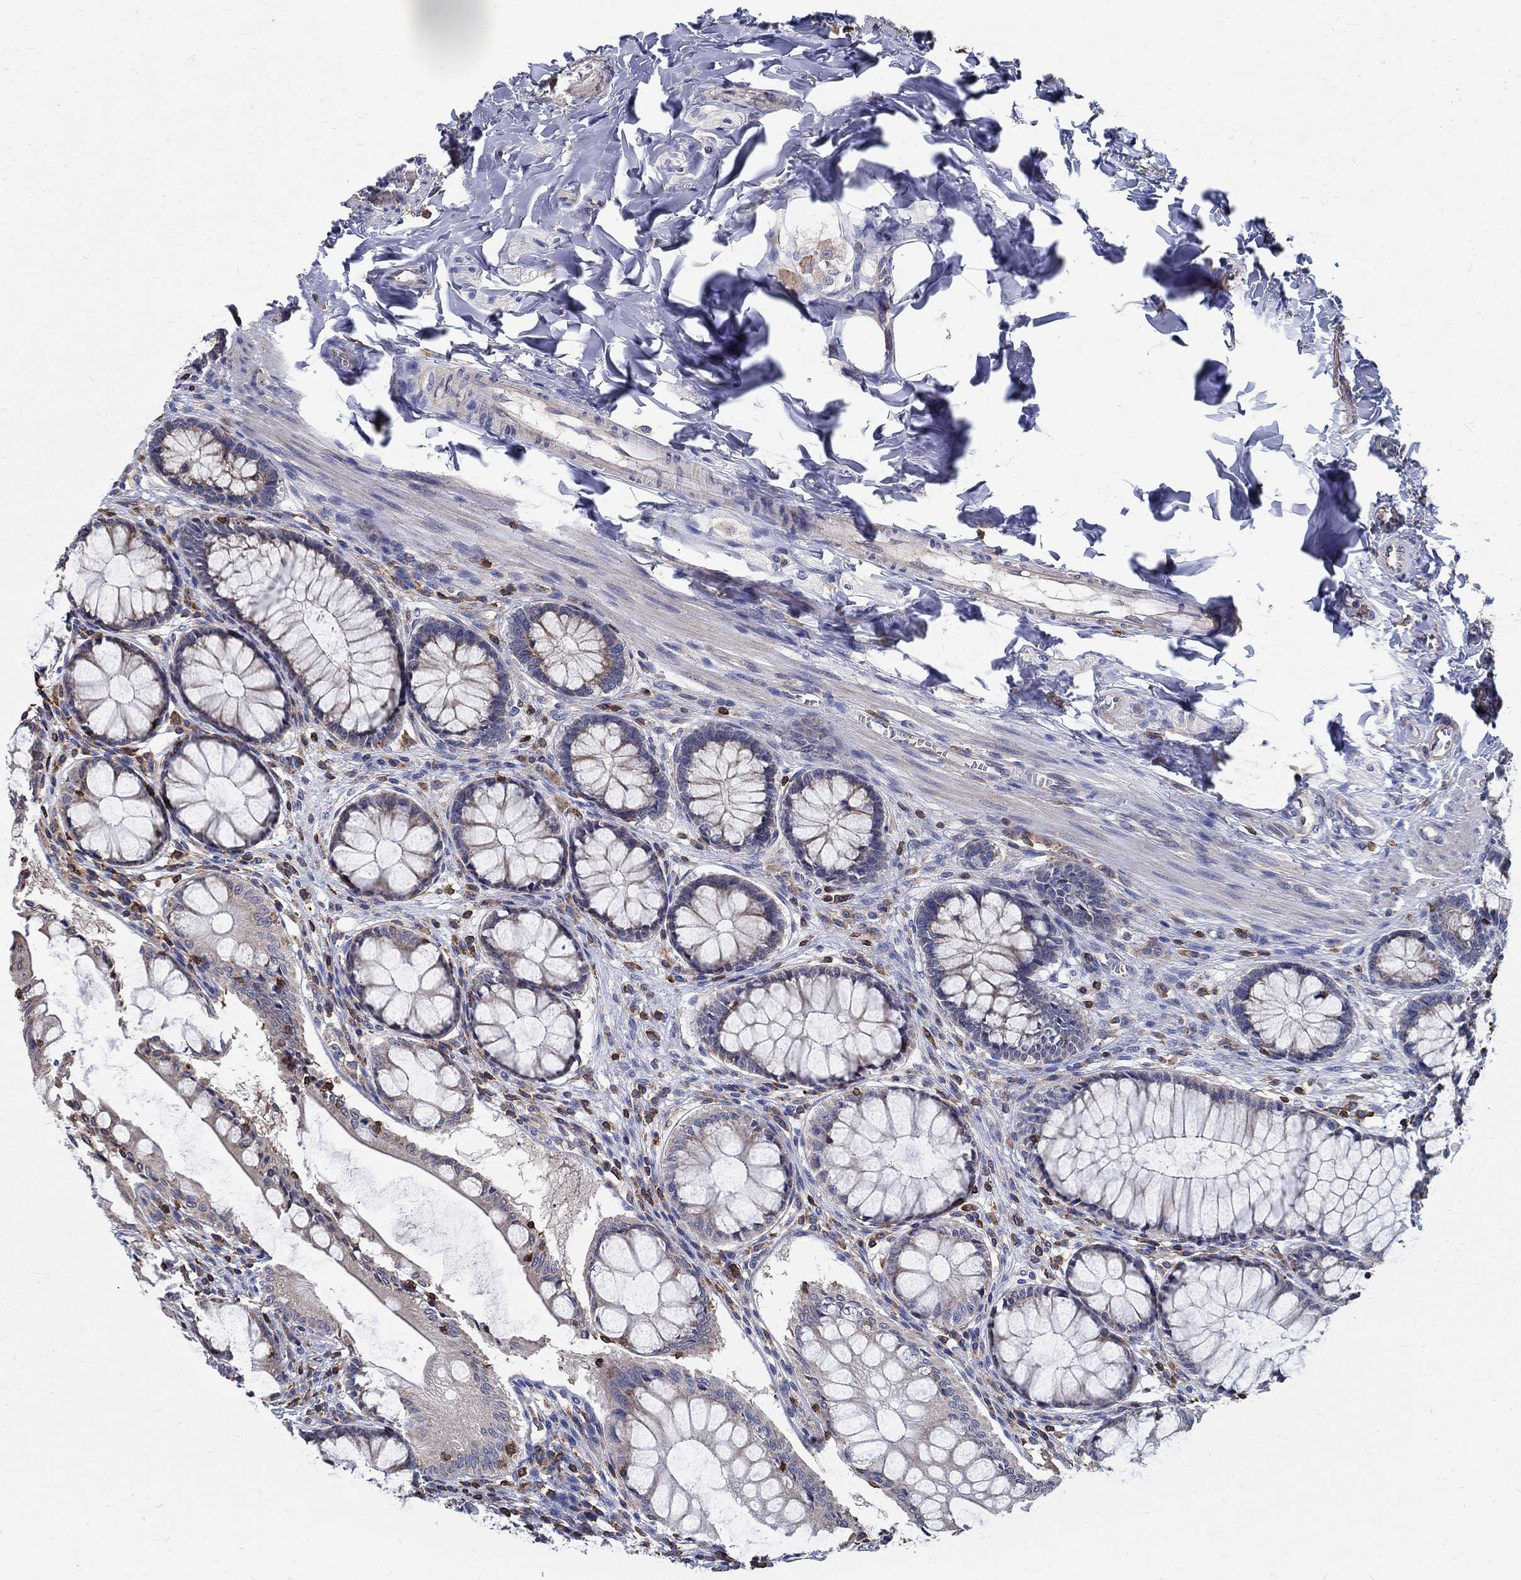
{"staining": {"intensity": "negative", "quantity": "none", "location": "none"}, "tissue": "colon", "cell_type": "Endothelial cells", "image_type": "normal", "snomed": [{"axis": "morphology", "description": "Normal tissue, NOS"}, {"axis": "topography", "description": "Colon"}], "caption": "High power microscopy histopathology image of an IHC photomicrograph of normal colon, revealing no significant expression in endothelial cells. (Stains: DAB immunohistochemistry (IHC) with hematoxylin counter stain, Microscopy: brightfield microscopy at high magnification).", "gene": "AGAP2", "patient": {"sex": "female", "age": 65}}